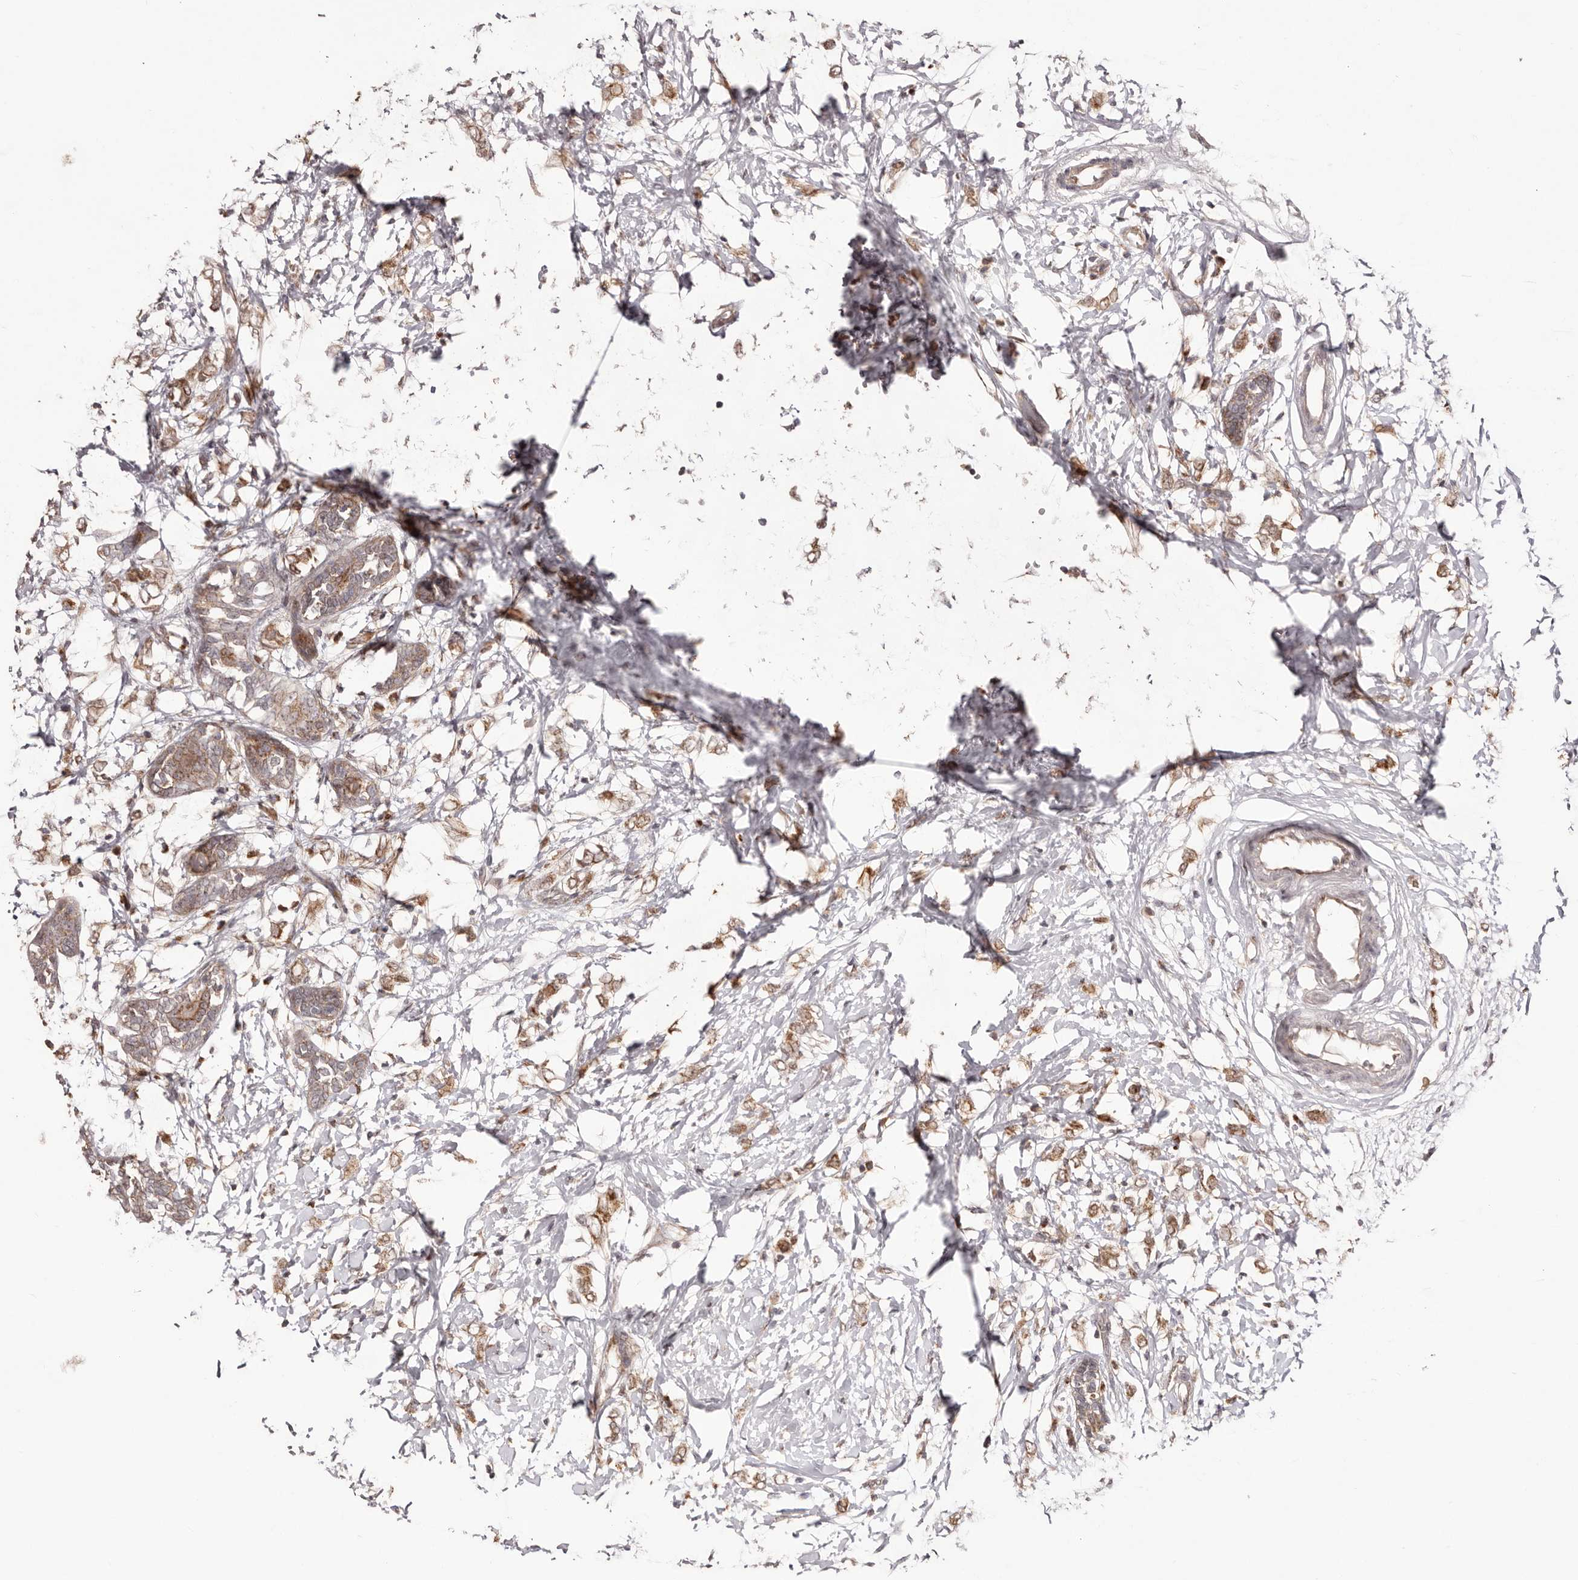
{"staining": {"intensity": "moderate", "quantity": ">75%", "location": "cytoplasmic/membranous"}, "tissue": "breast cancer", "cell_type": "Tumor cells", "image_type": "cancer", "snomed": [{"axis": "morphology", "description": "Normal tissue, NOS"}, {"axis": "morphology", "description": "Lobular carcinoma"}, {"axis": "topography", "description": "Breast"}], "caption": "Immunohistochemical staining of breast cancer exhibits medium levels of moderate cytoplasmic/membranous protein positivity in approximately >75% of tumor cells.", "gene": "EGR3", "patient": {"sex": "female", "age": 47}}